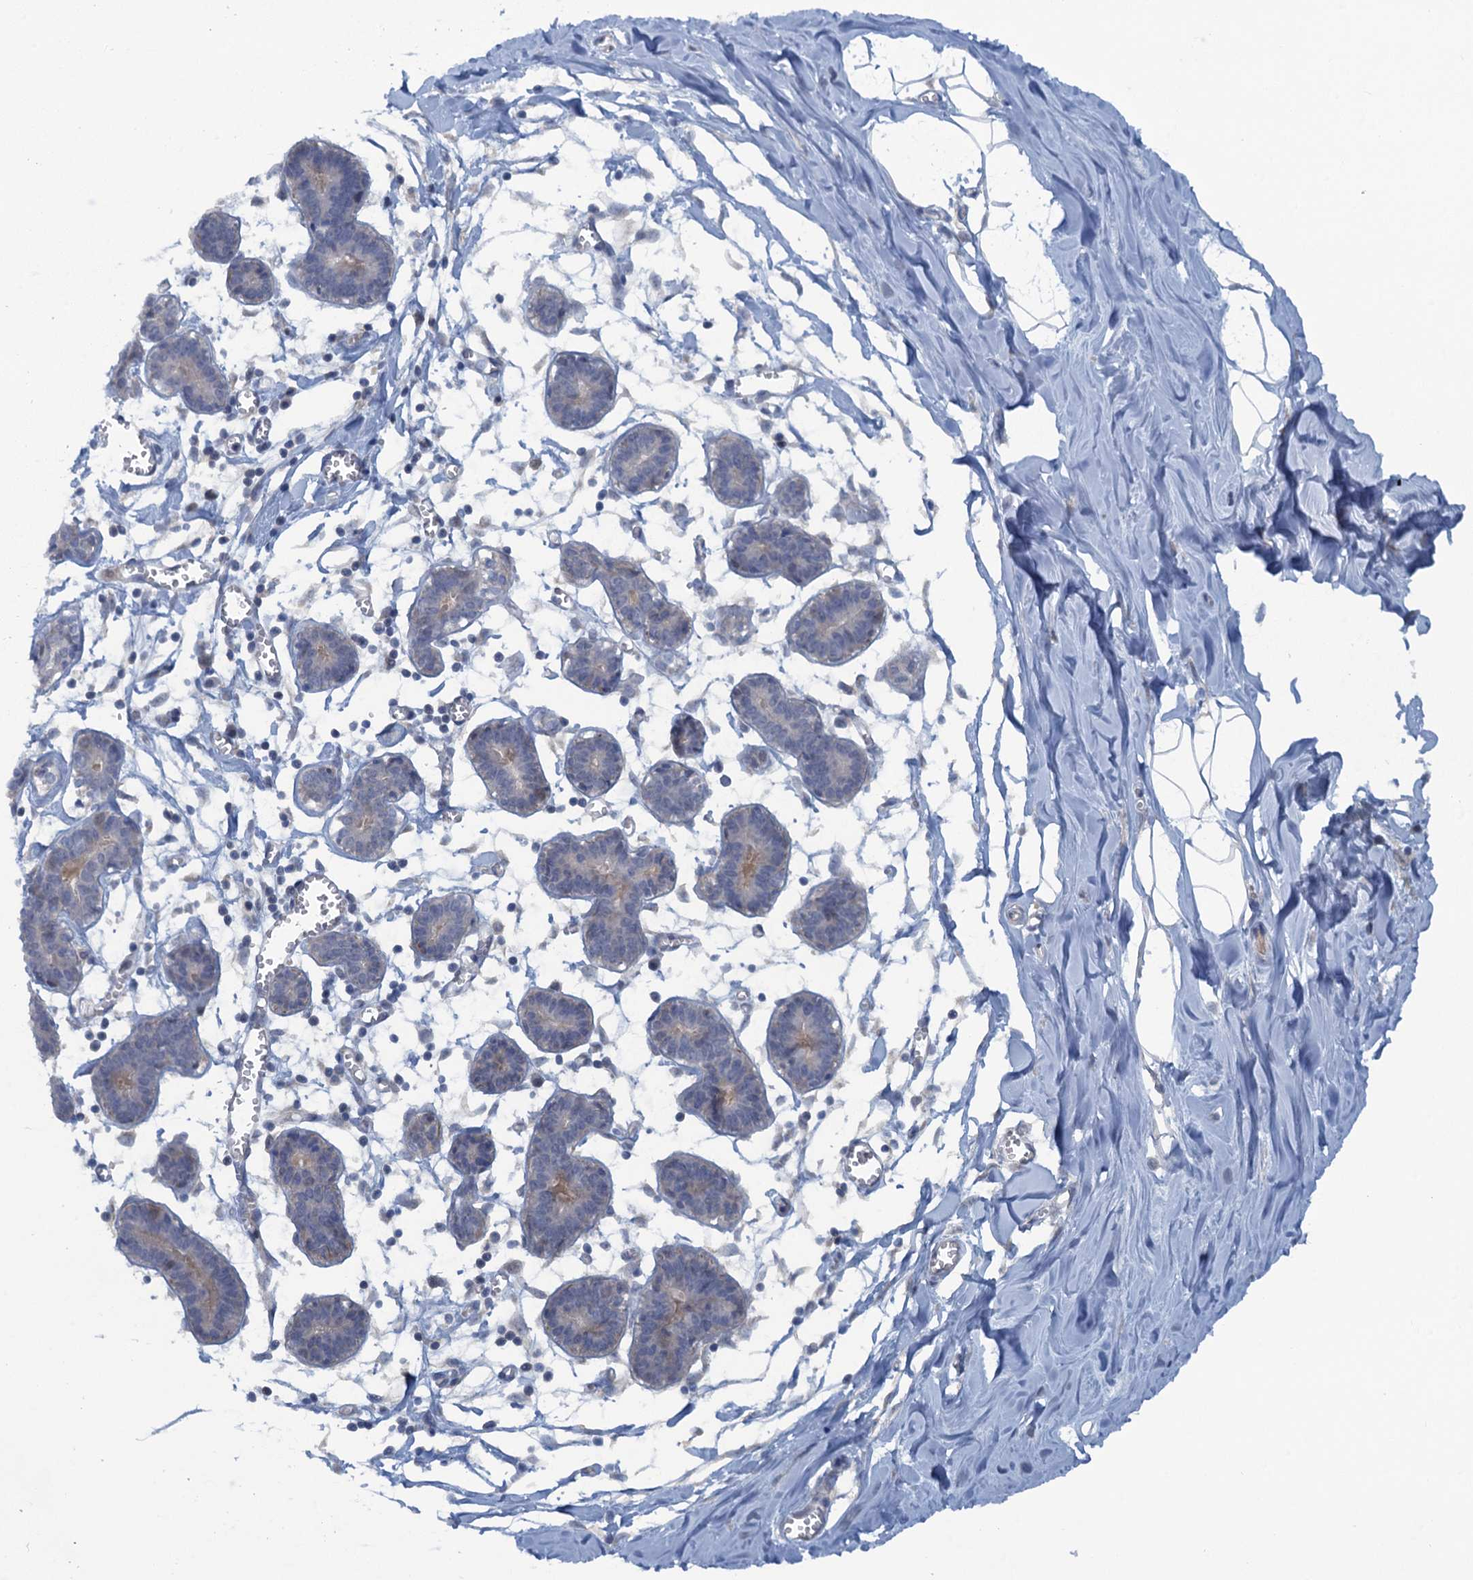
{"staining": {"intensity": "negative", "quantity": "none", "location": "none"}, "tissue": "breast", "cell_type": "Adipocytes", "image_type": "normal", "snomed": [{"axis": "morphology", "description": "Normal tissue, NOS"}, {"axis": "topography", "description": "Breast"}], "caption": "High magnification brightfield microscopy of benign breast stained with DAB (3,3'-diaminobenzidine) (brown) and counterstained with hematoxylin (blue): adipocytes show no significant staining.", "gene": "MYO16", "patient": {"sex": "female", "age": 27}}